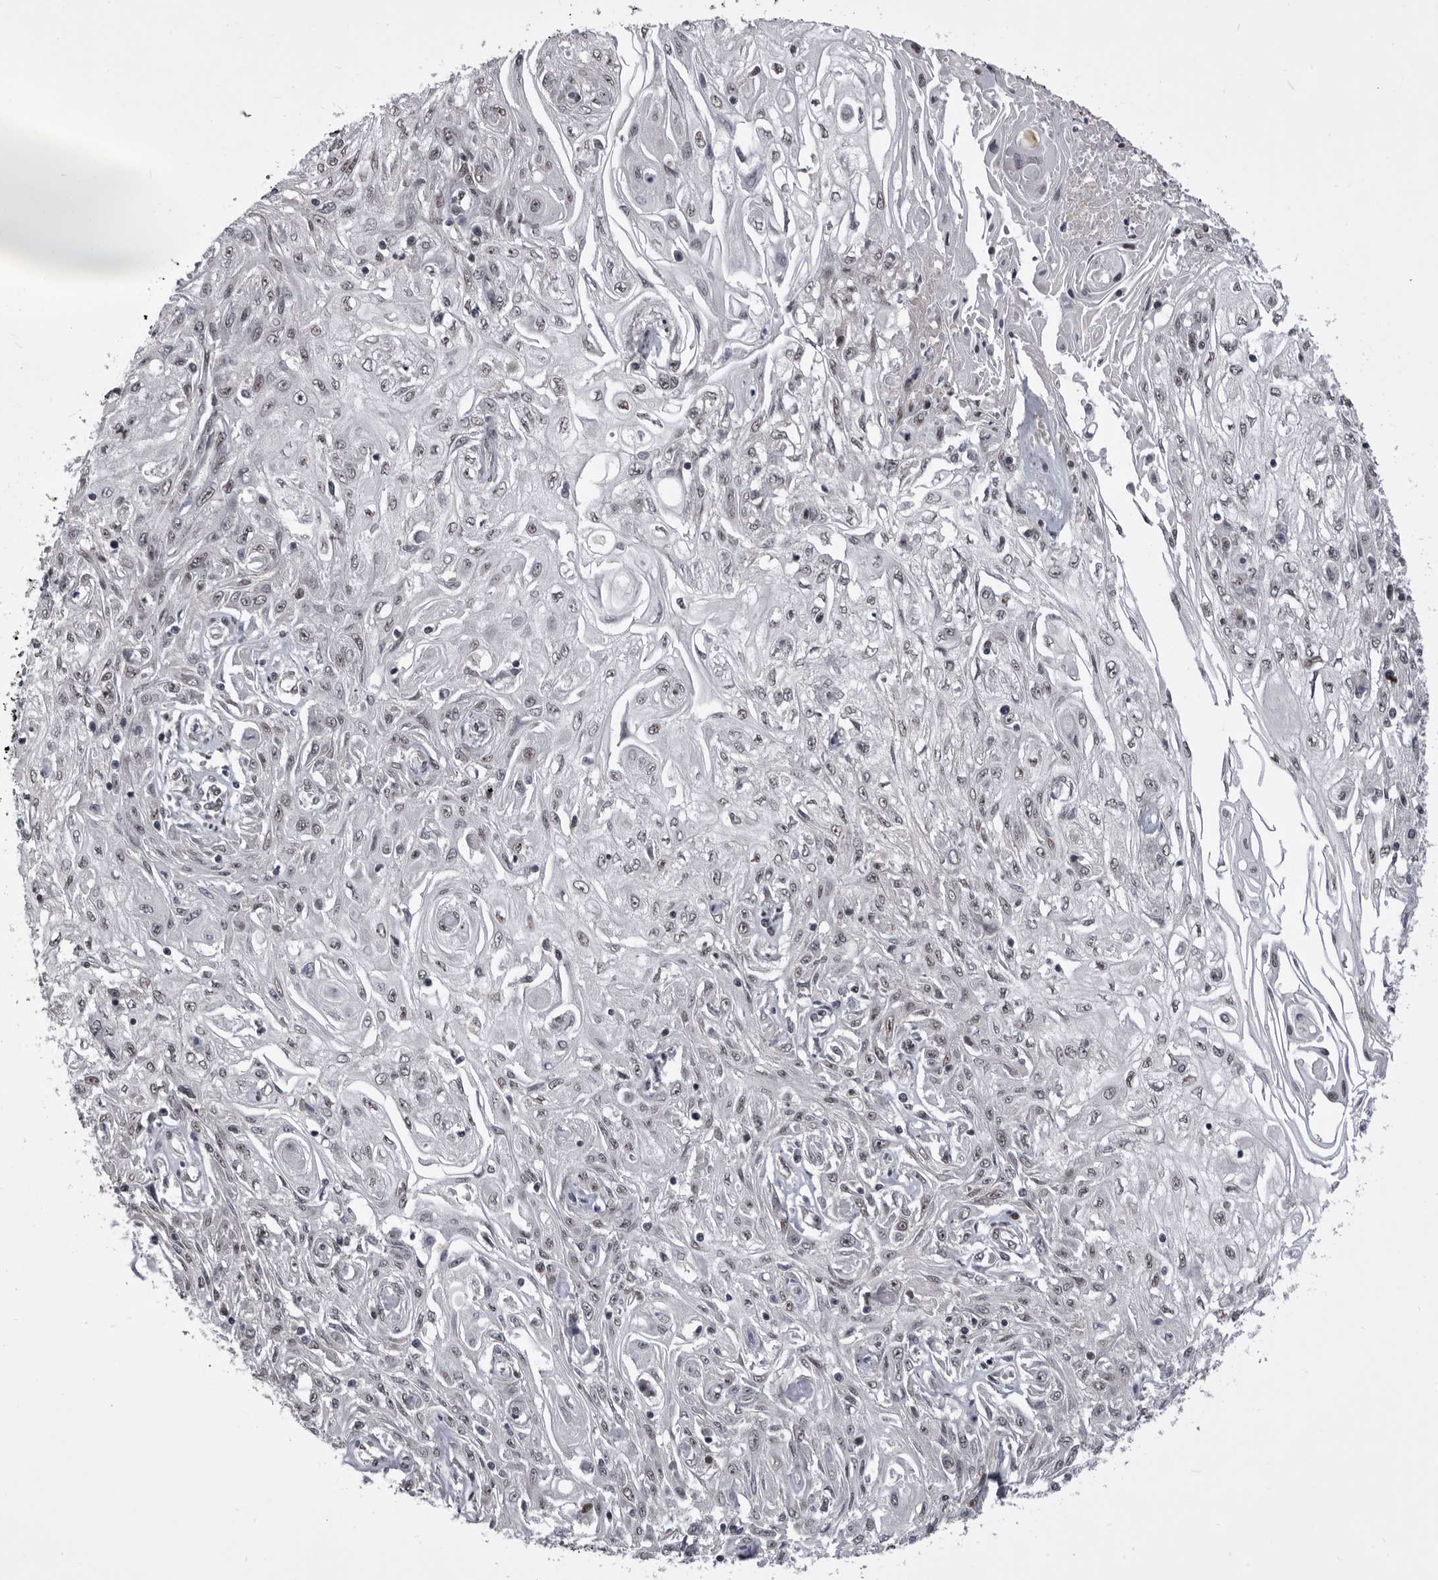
{"staining": {"intensity": "negative", "quantity": "none", "location": "none"}, "tissue": "skin cancer", "cell_type": "Tumor cells", "image_type": "cancer", "snomed": [{"axis": "morphology", "description": "Squamous cell carcinoma, NOS"}, {"axis": "morphology", "description": "Squamous cell carcinoma, metastatic, NOS"}, {"axis": "topography", "description": "Skin"}, {"axis": "topography", "description": "Lymph node"}], "caption": "Immunohistochemistry (IHC) micrograph of neoplastic tissue: human skin cancer (squamous cell carcinoma) stained with DAB (3,3'-diaminobenzidine) demonstrates no significant protein expression in tumor cells.", "gene": "PRPF3", "patient": {"sex": "male", "age": 75}}